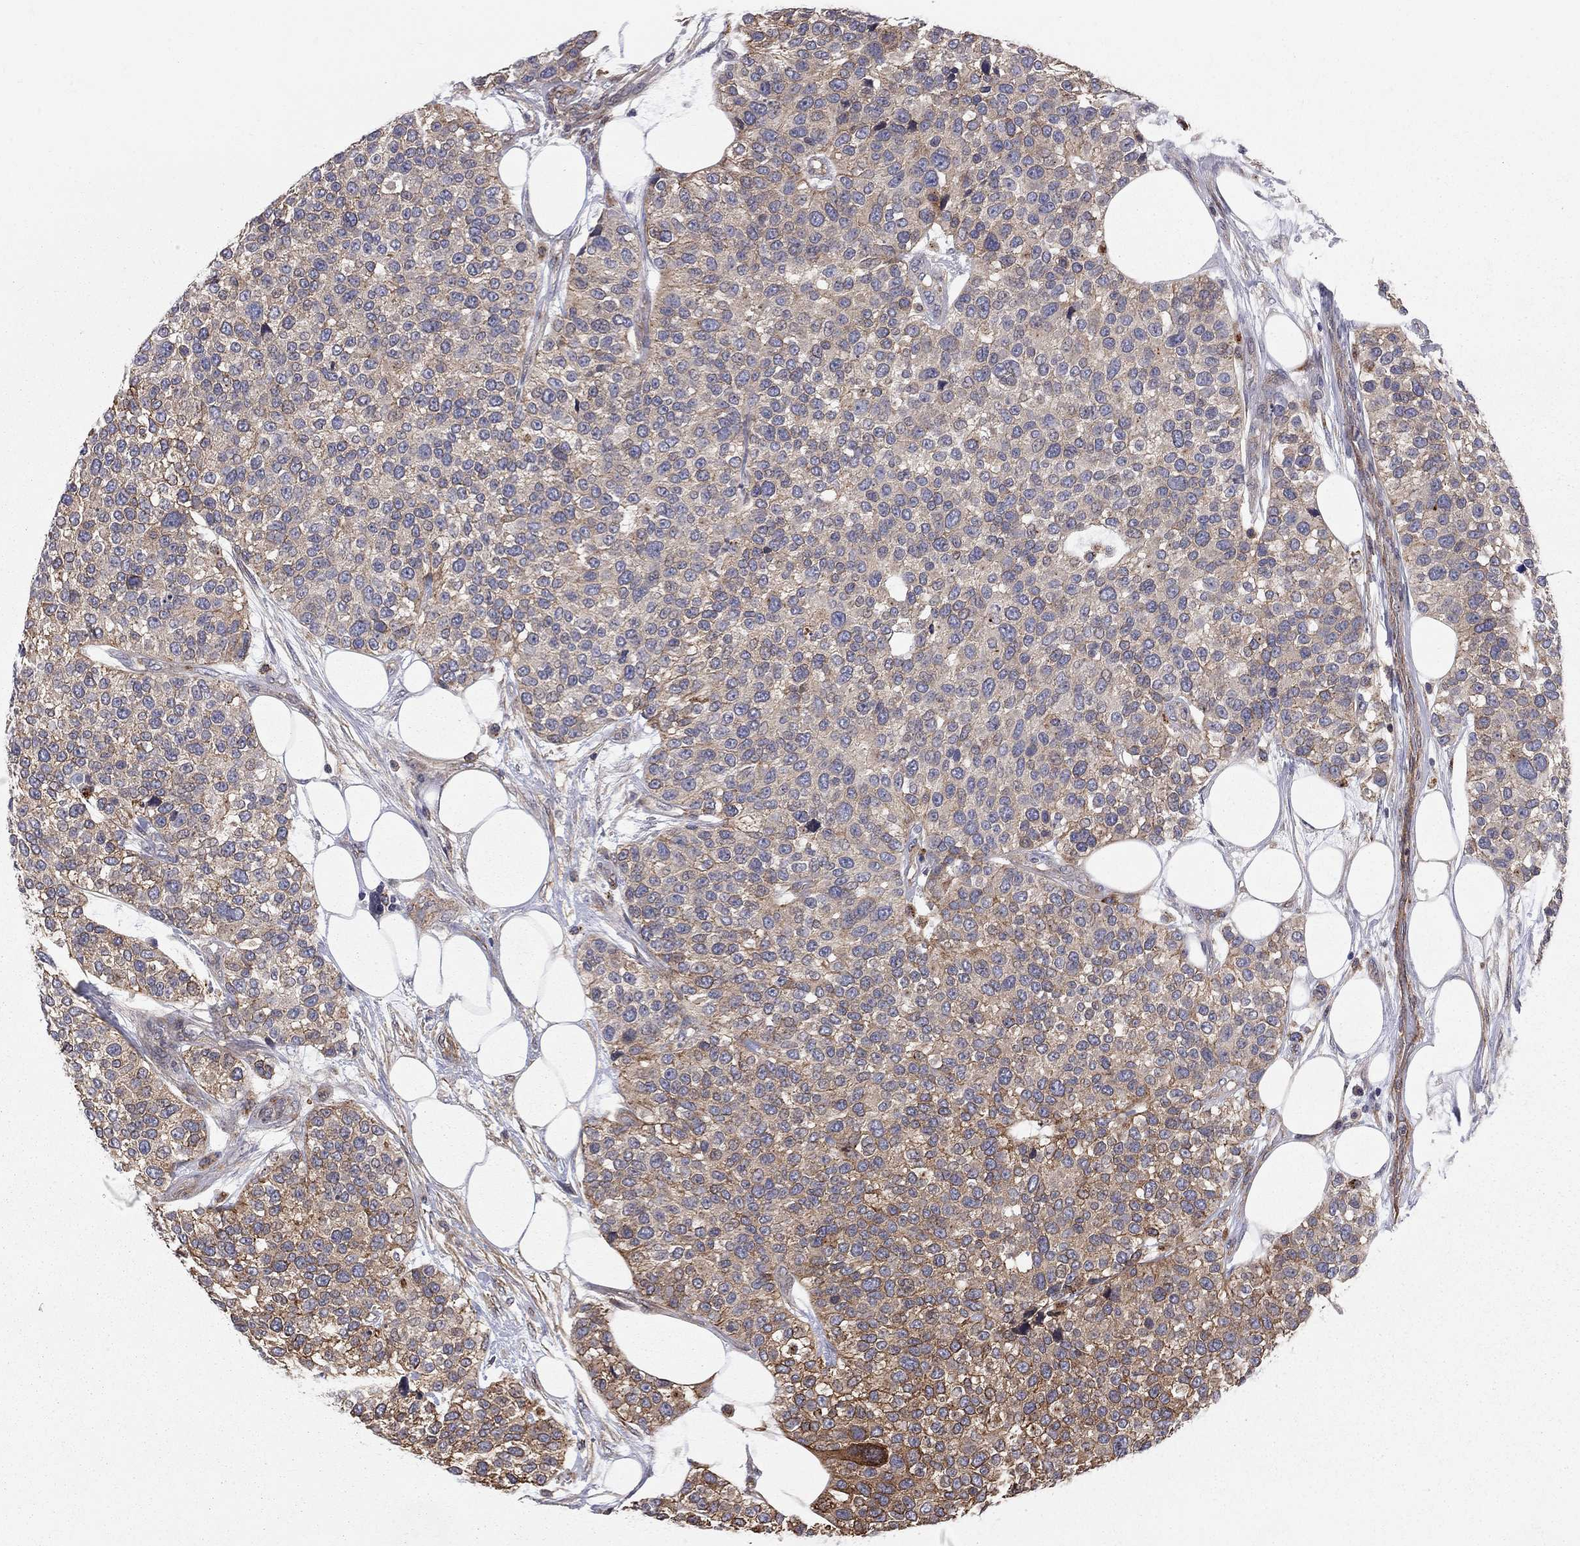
{"staining": {"intensity": "moderate", "quantity": "25%-75%", "location": "cytoplasmic/membranous"}, "tissue": "urothelial cancer", "cell_type": "Tumor cells", "image_type": "cancer", "snomed": [{"axis": "morphology", "description": "Urothelial carcinoma, High grade"}, {"axis": "topography", "description": "Urinary bladder"}], "caption": "Urothelial cancer stained with a protein marker exhibits moderate staining in tumor cells.", "gene": "RASEF", "patient": {"sex": "male", "age": 77}}